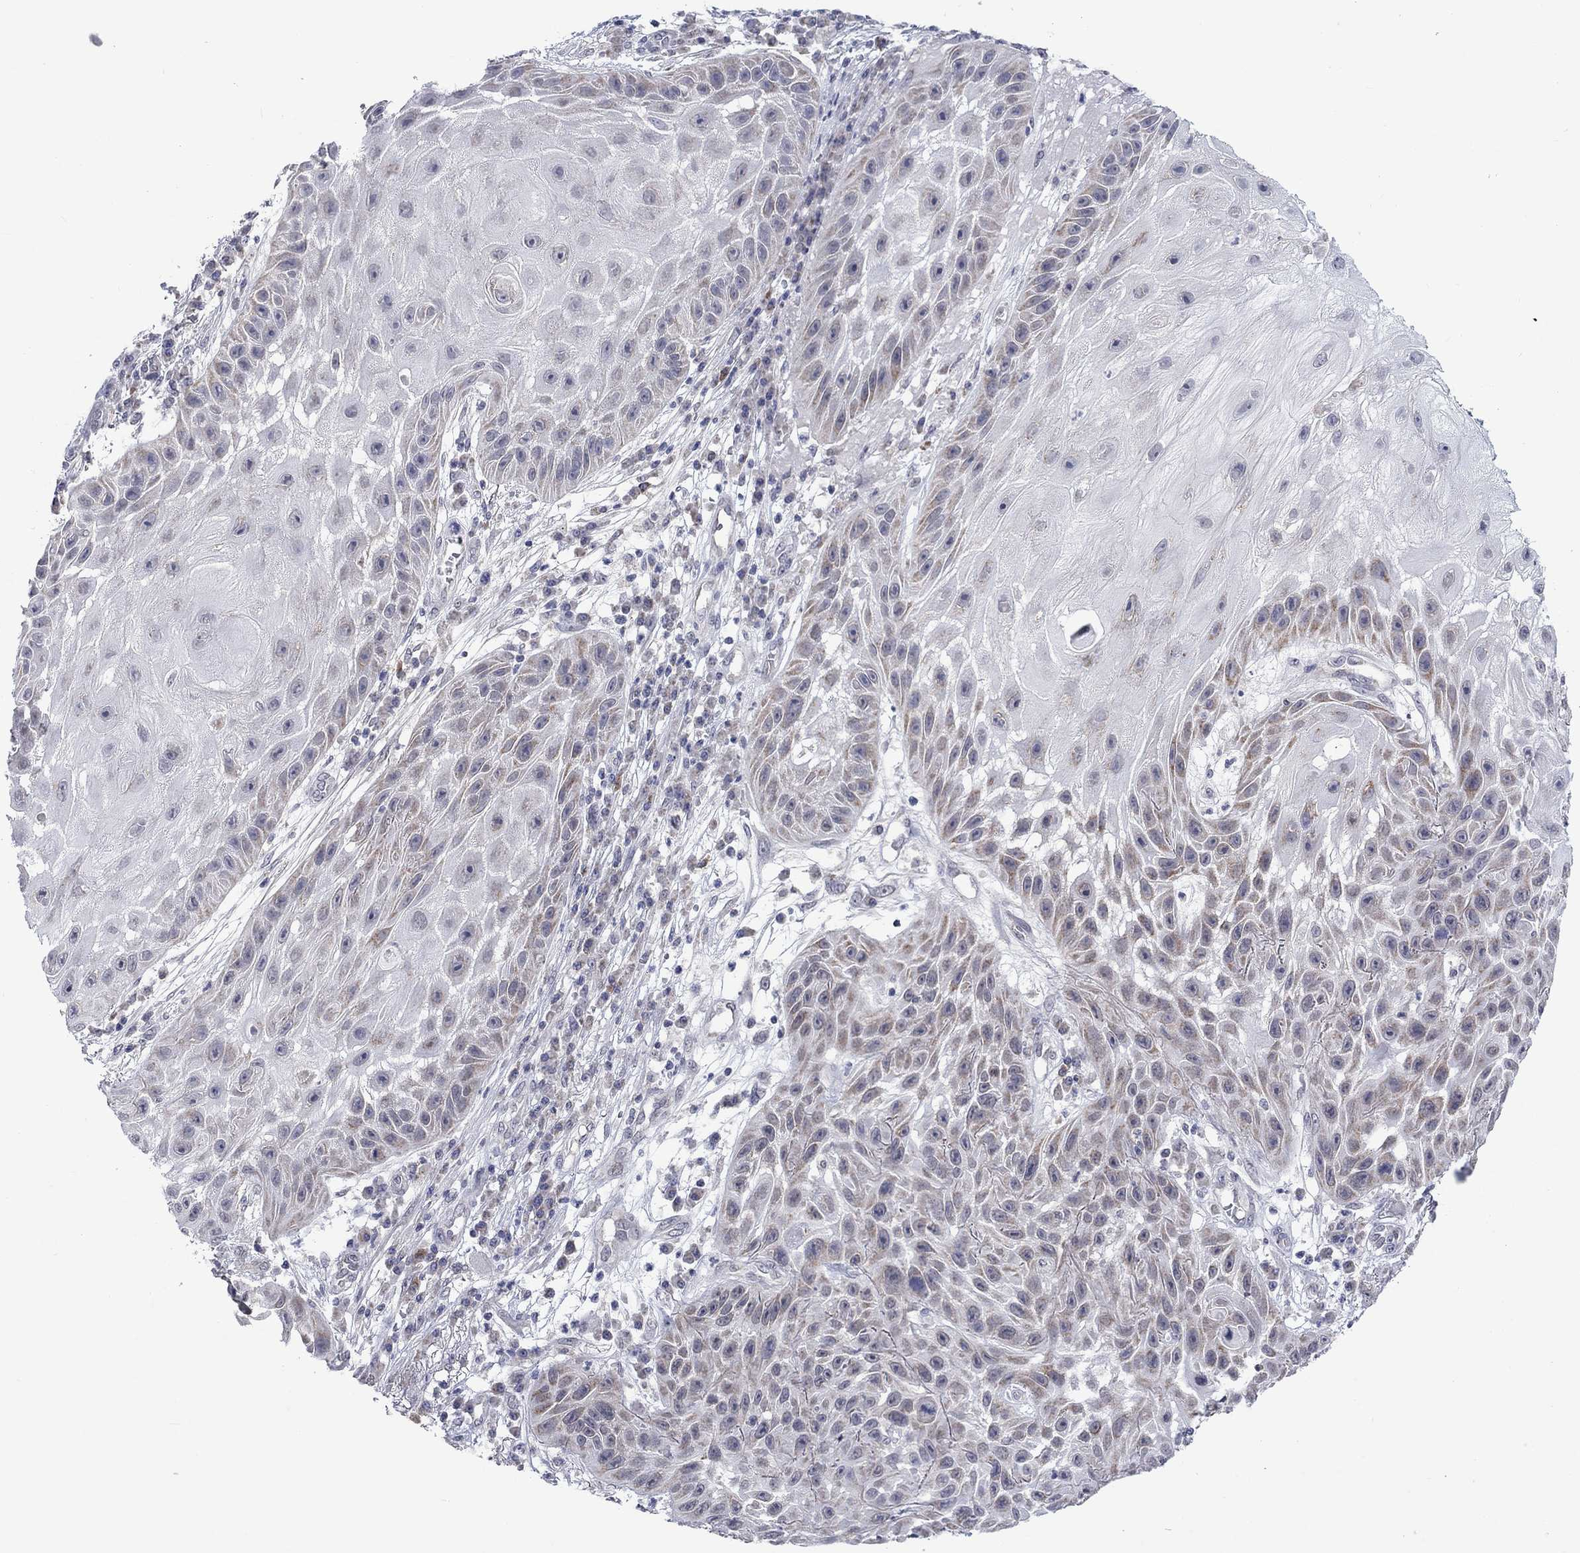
{"staining": {"intensity": "weak", "quantity": "<25%", "location": "cytoplasmic/membranous"}, "tissue": "skin cancer", "cell_type": "Tumor cells", "image_type": "cancer", "snomed": [{"axis": "morphology", "description": "Normal tissue, NOS"}, {"axis": "morphology", "description": "Squamous cell carcinoma, NOS"}, {"axis": "topography", "description": "Skin"}], "caption": "The image exhibits no significant positivity in tumor cells of skin squamous cell carcinoma.", "gene": "KCNJ16", "patient": {"sex": "male", "age": 79}}